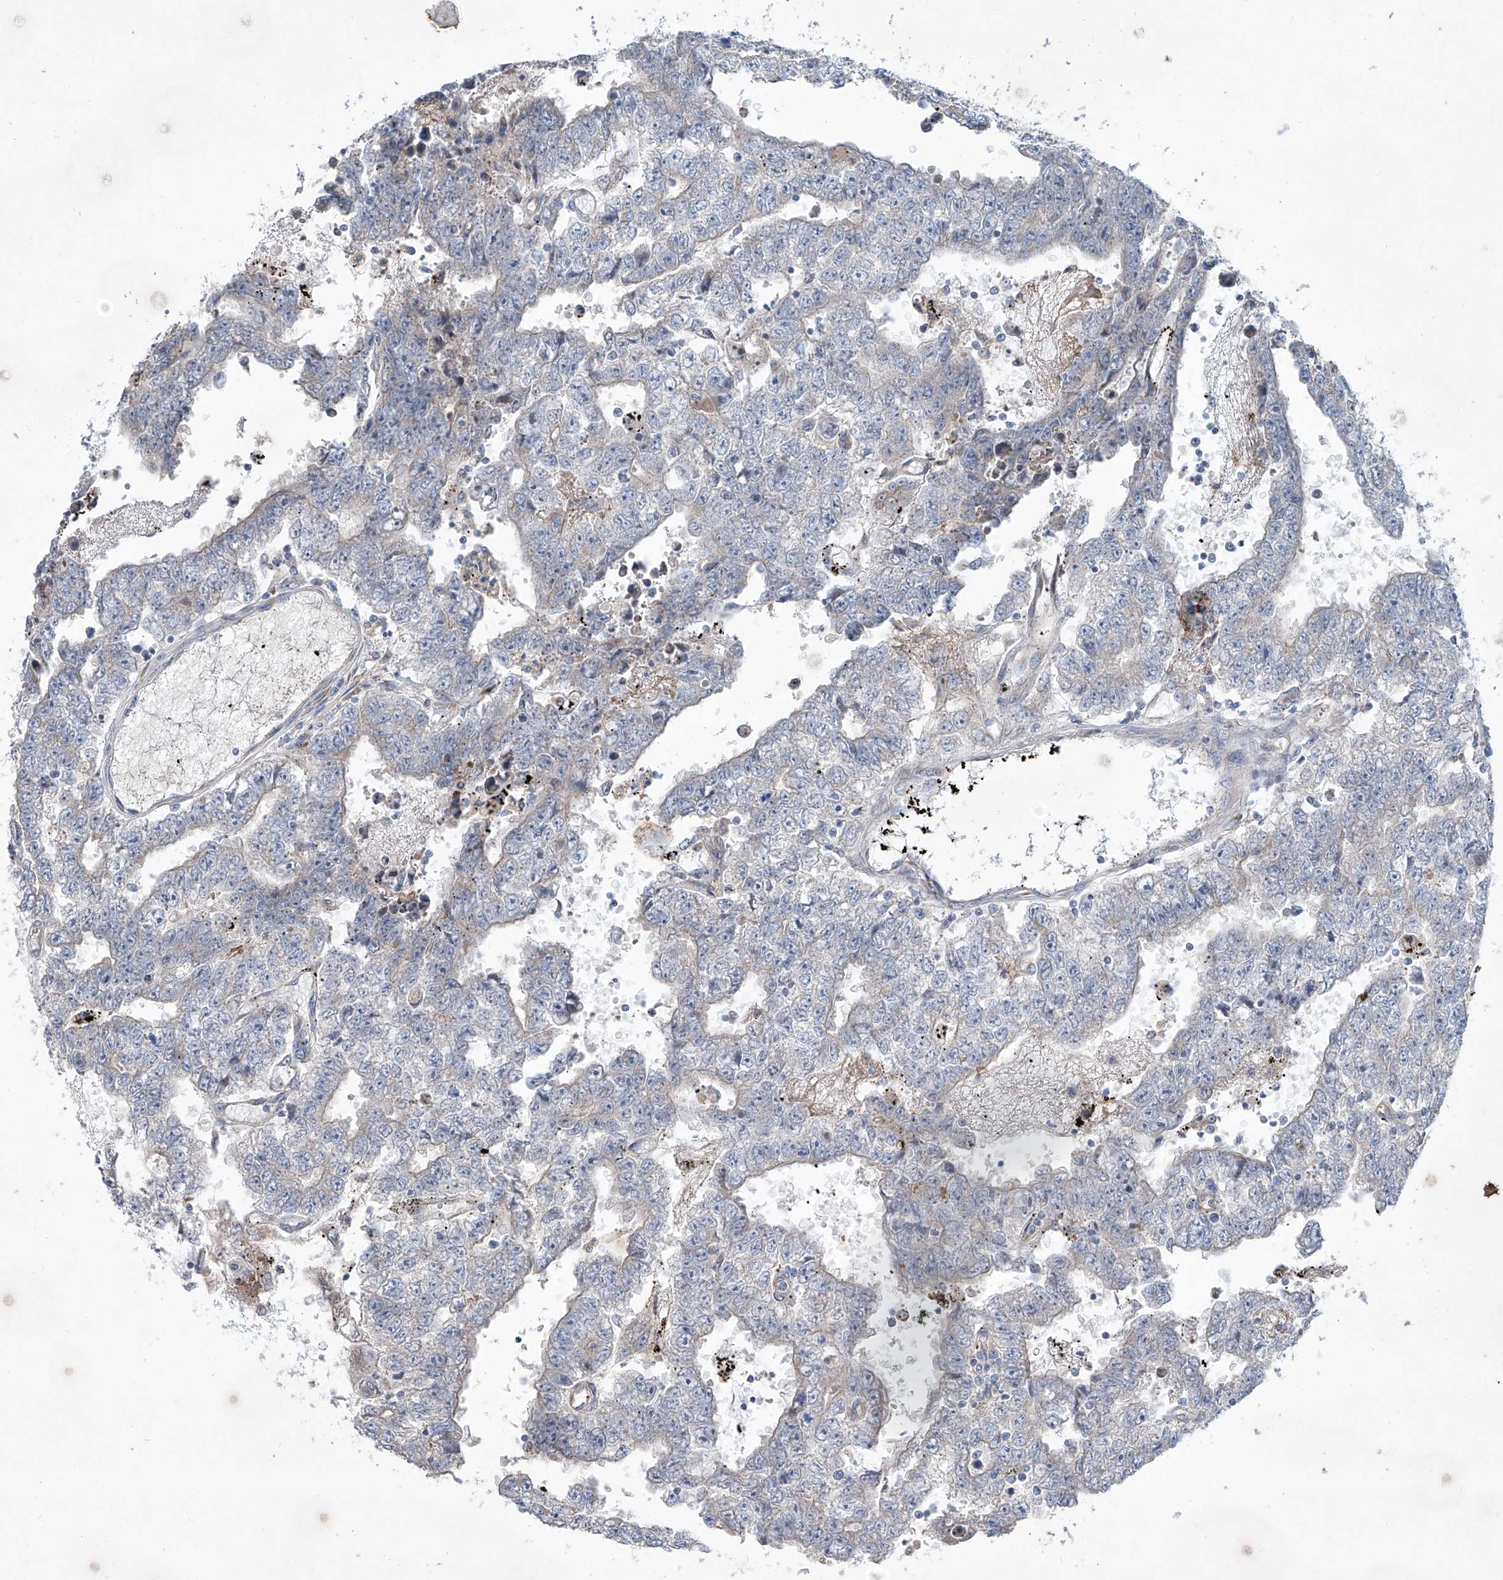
{"staining": {"intensity": "weak", "quantity": "<25%", "location": "cytoplasmic/membranous"}, "tissue": "testis cancer", "cell_type": "Tumor cells", "image_type": "cancer", "snomed": [{"axis": "morphology", "description": "Carcinoma, Embryonal, NOS"}, {"axis": "topography", "description": "Testis"}], "caption": "The immunohistochemistry (IHC) photomicrograph has no significant positivity in tumor cells of embryonal carcinoma (testis) tissue.", "gene": "KLC4", "patient": {"sex": "male", "age": 25}}